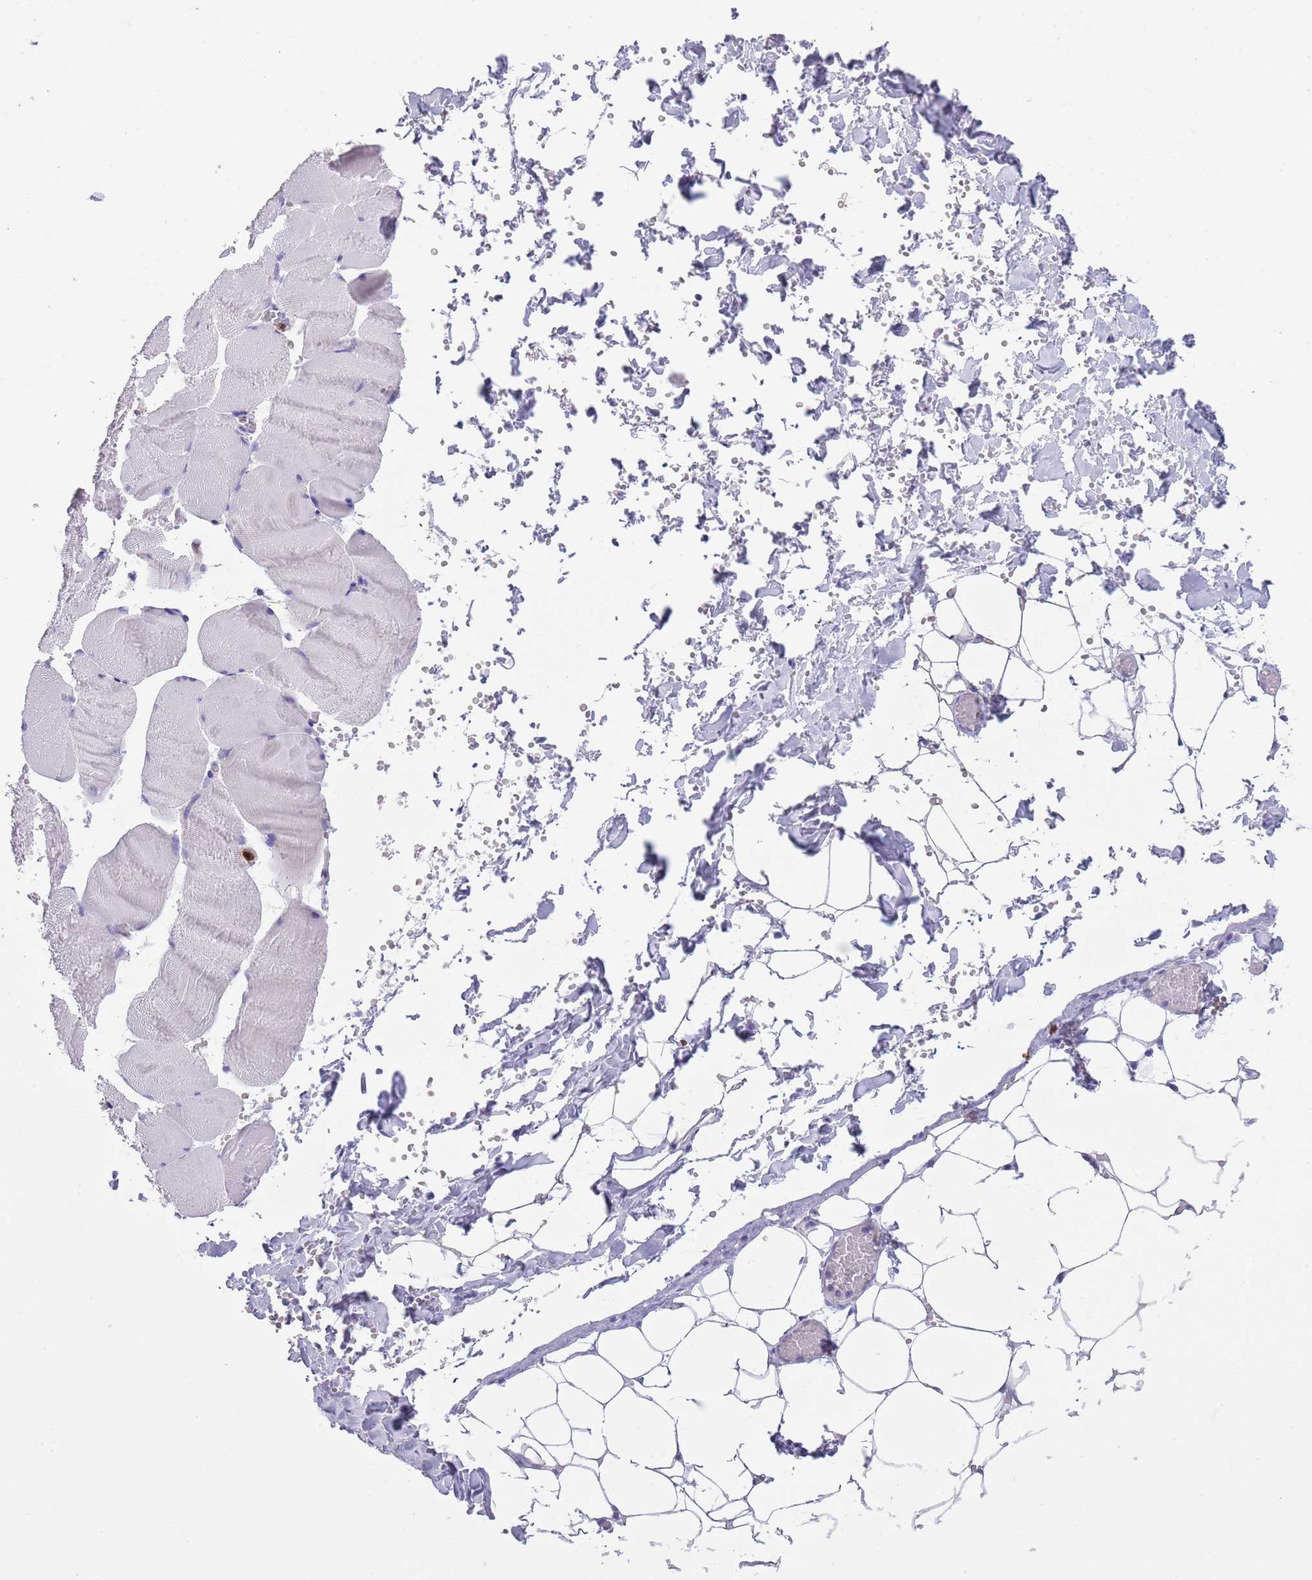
{"staining": {"intensity": "negative", "quantity": "none", "location": "none"}, "tissue": "adipose tissue", "cell_type": "Adipocytes", "image_type": "normal", "snomed": [{"axis": "morphology", "description": "Normal tissue, NOS"}, {"axis": "topography", "description": "Skeletal muscle"}, {"axis": "topography", "description": "Peripheral nerve tissue"}], "caption": "Immunohistochemistry micrograph of benign adipose tissue: human adipose tissue stained with DAB (3,3'-diaminobenzidine) reveals no significant protein positivity in adipocytes.", "gene": "TSGA13", "patient": {"sex": "female", "age": 55}}